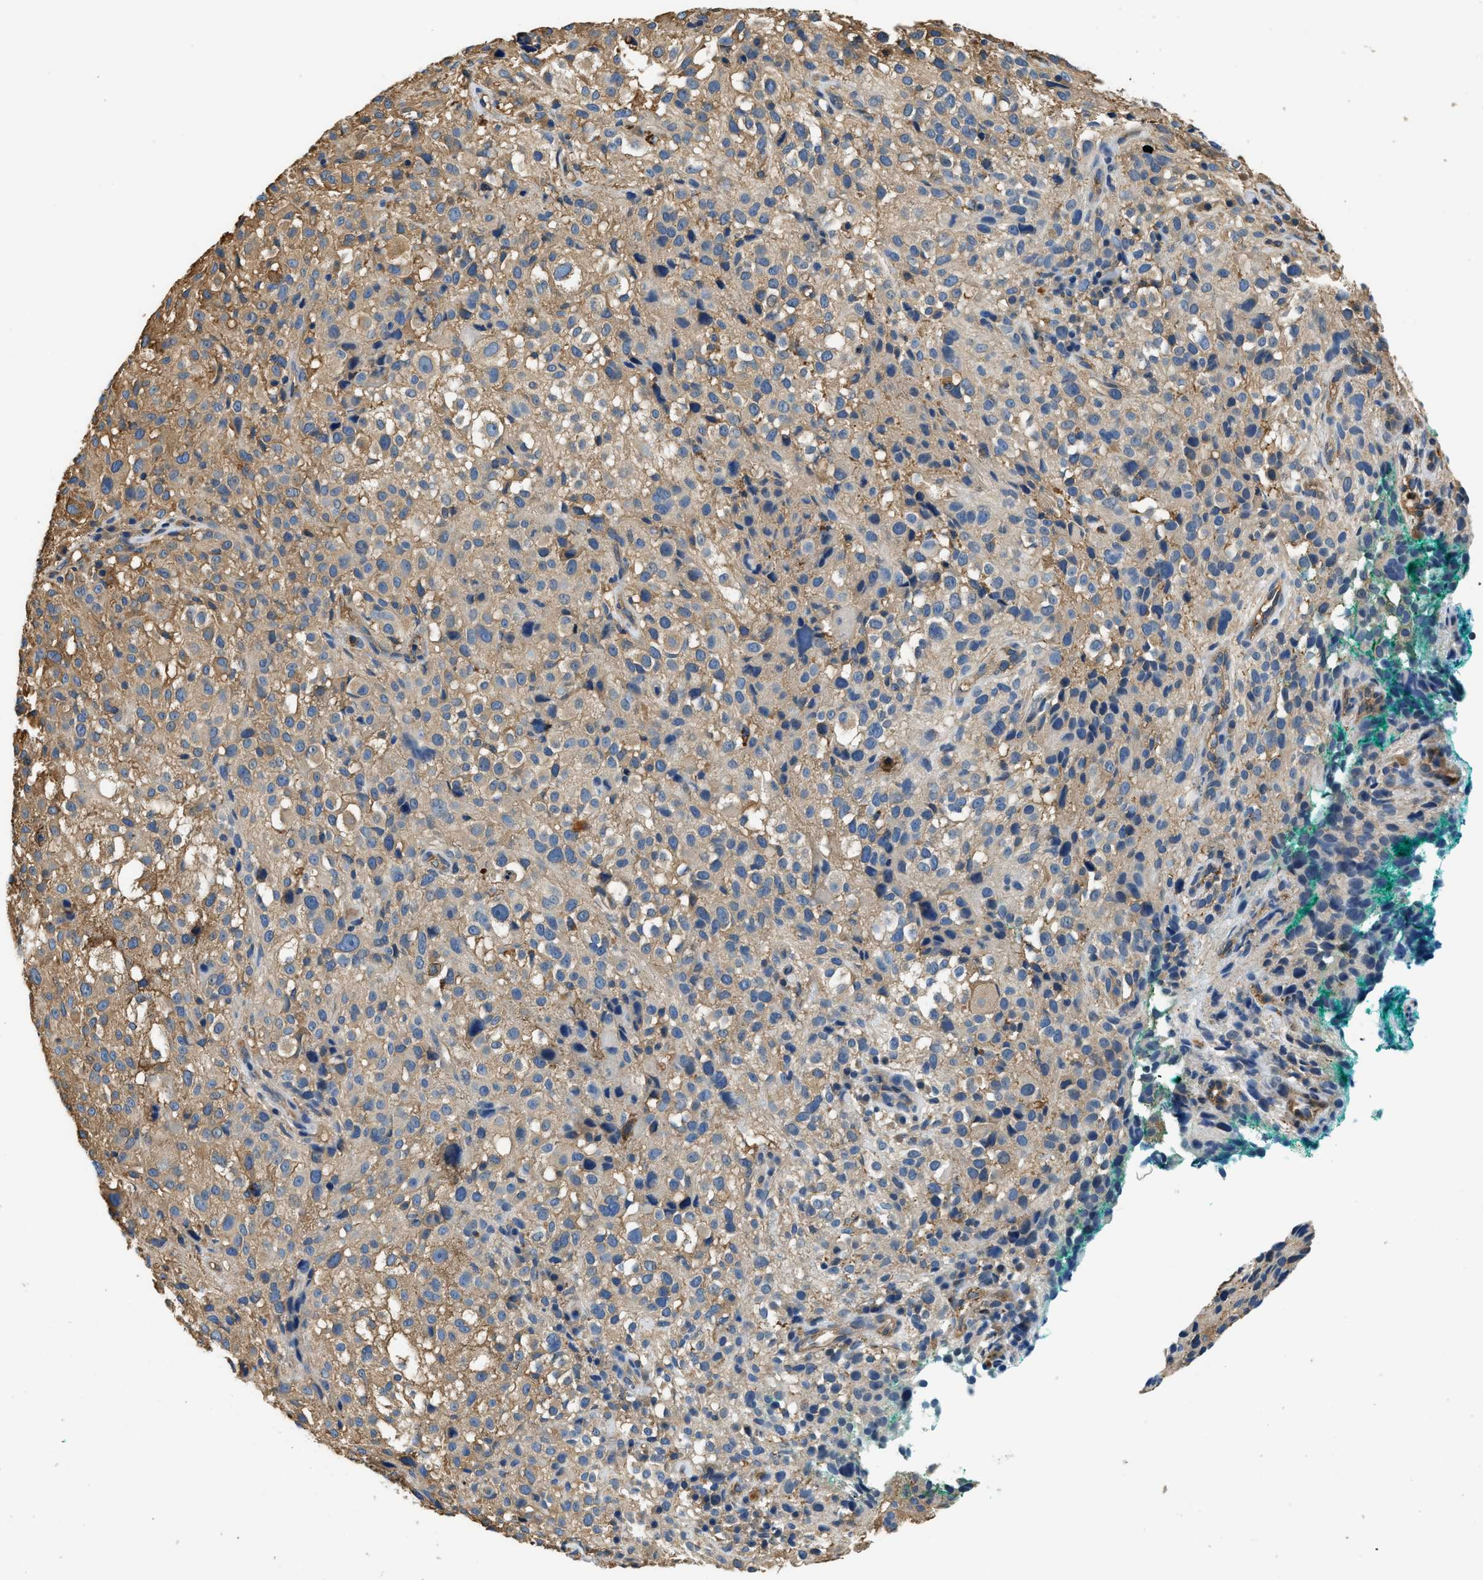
{"staining": {"intensity": "moderate", "quantity": ">75%", "location": "cytoplasmic/membranous"}, "tissue": "melanoma", "cell_type": "Tumor cells", "image_type": "cancer", "snomed": [{"axis": "morphology", "description": "Necrosis, NOS"}, {"axis": "morphology", "description": "Malignant melanoma, NOS"}, {"axis": "topography", "description": "Skin"}], "caption": "Malignant melanoma stained with a brown dye exhibits moderate cytoplasmic/membranous positive positivity in approximately >75% of tumor cells.", "gene": "PPP2R1B", "patient": {"sex": "female", "age": 87}}